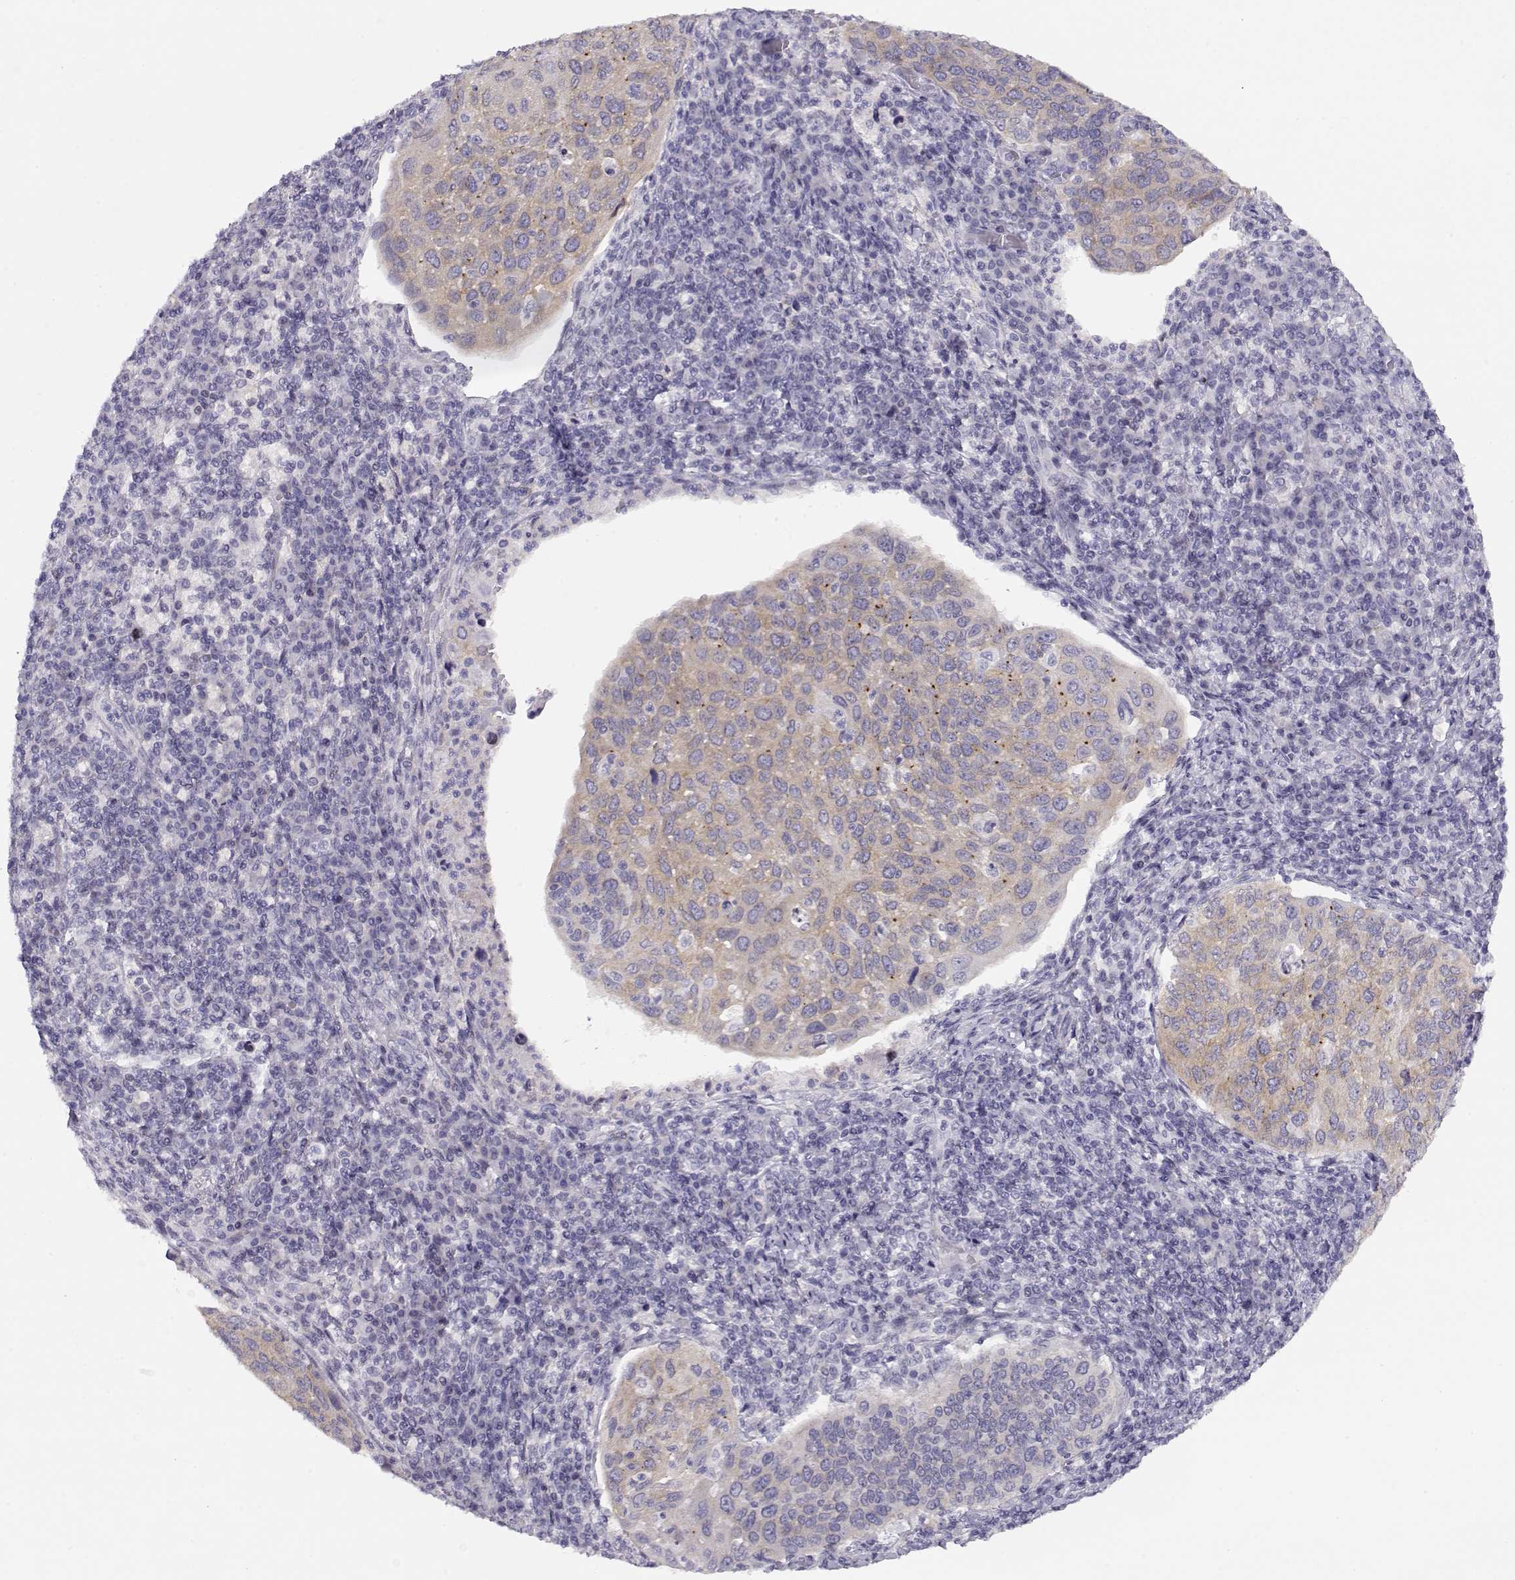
{"staining": {"intensity": "moderate", "quantity": ">75%", "location": "cytoplasmic/membranous"}, "tissue": "cervical cancer", "cell_type": "Tumor cells", "image_type": "cancer", "snomed": [{"axis": "morphology", "description": "Squamous cell carcinoma, NOS"}, {"axis": "topography", "description": "Cervix"}], "caption": "Immunohistochemistry (IHC) micrograph of neoplastic tissue: cervical cancer stained using immunohistochemistry (IHC) reveals medium levels of moderate protein expression localized specifically in the cytoplasmic/membranous of tumor cells, appearing as a cytoplasmic/membranous brown color.", "gene": "CRX", "patient": {"sex": "female", "age": 54}}